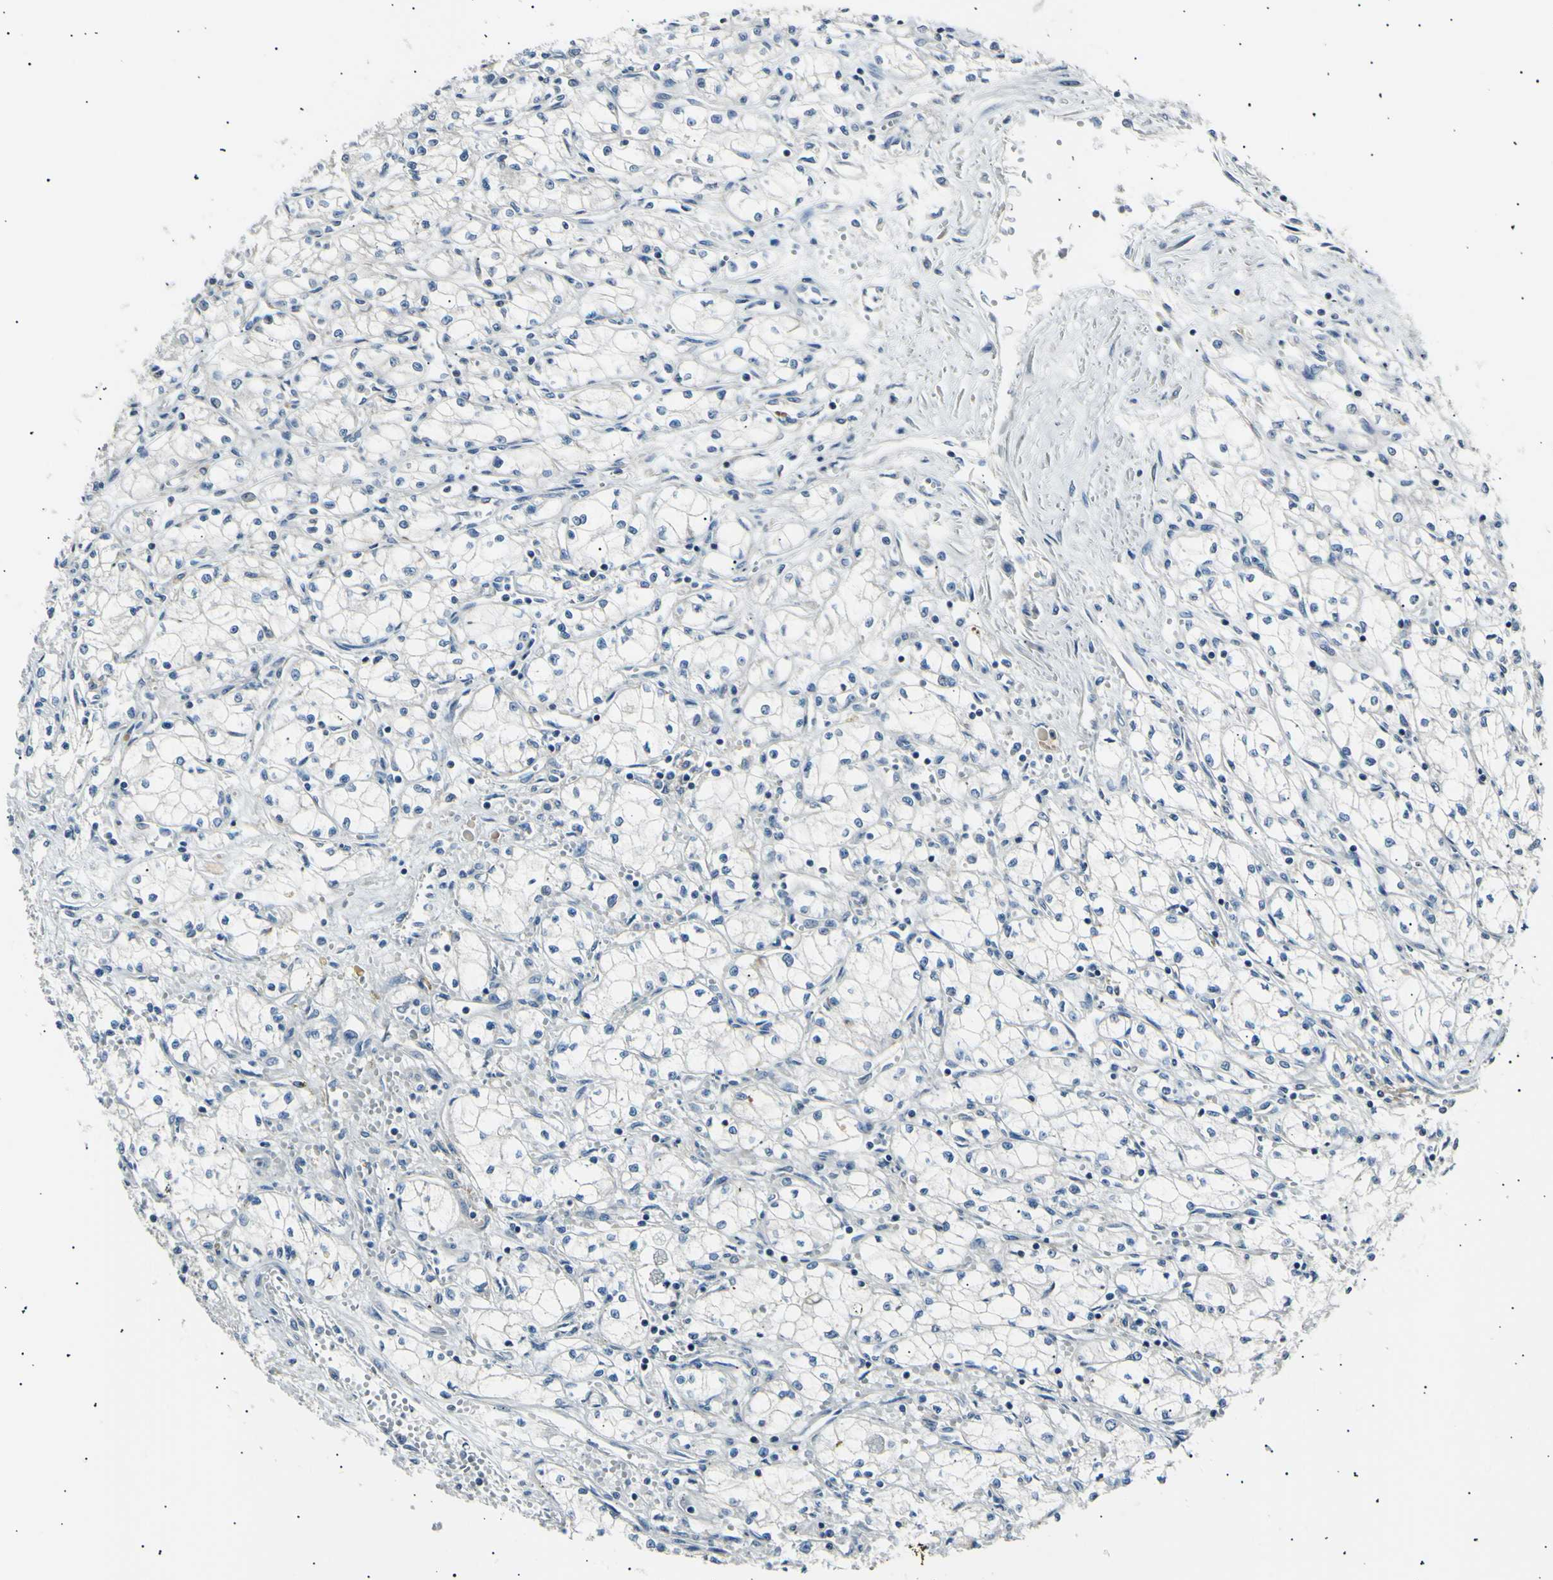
{"staining": {"intensity": "negative", "quantity": "none", "location": "none"}, "tissue": "renal cancer", "cell_type": "Tumor cells", "image_type": "cancer", "snomed": [{"axis": "morphology", "description": "Normal tissue, NOS"}, {"axis": "morphology", "description": "Adenocarcinoma, NOS"}, {"axis": "topography", "description": "Kidney"}], "caption": "Immunohistochemistry of renal cancer (adenocarcinoma) displays no positivity in tumor cells.", "gene": "ITGA6", "patient": {"sex": "male", "age": 59}}